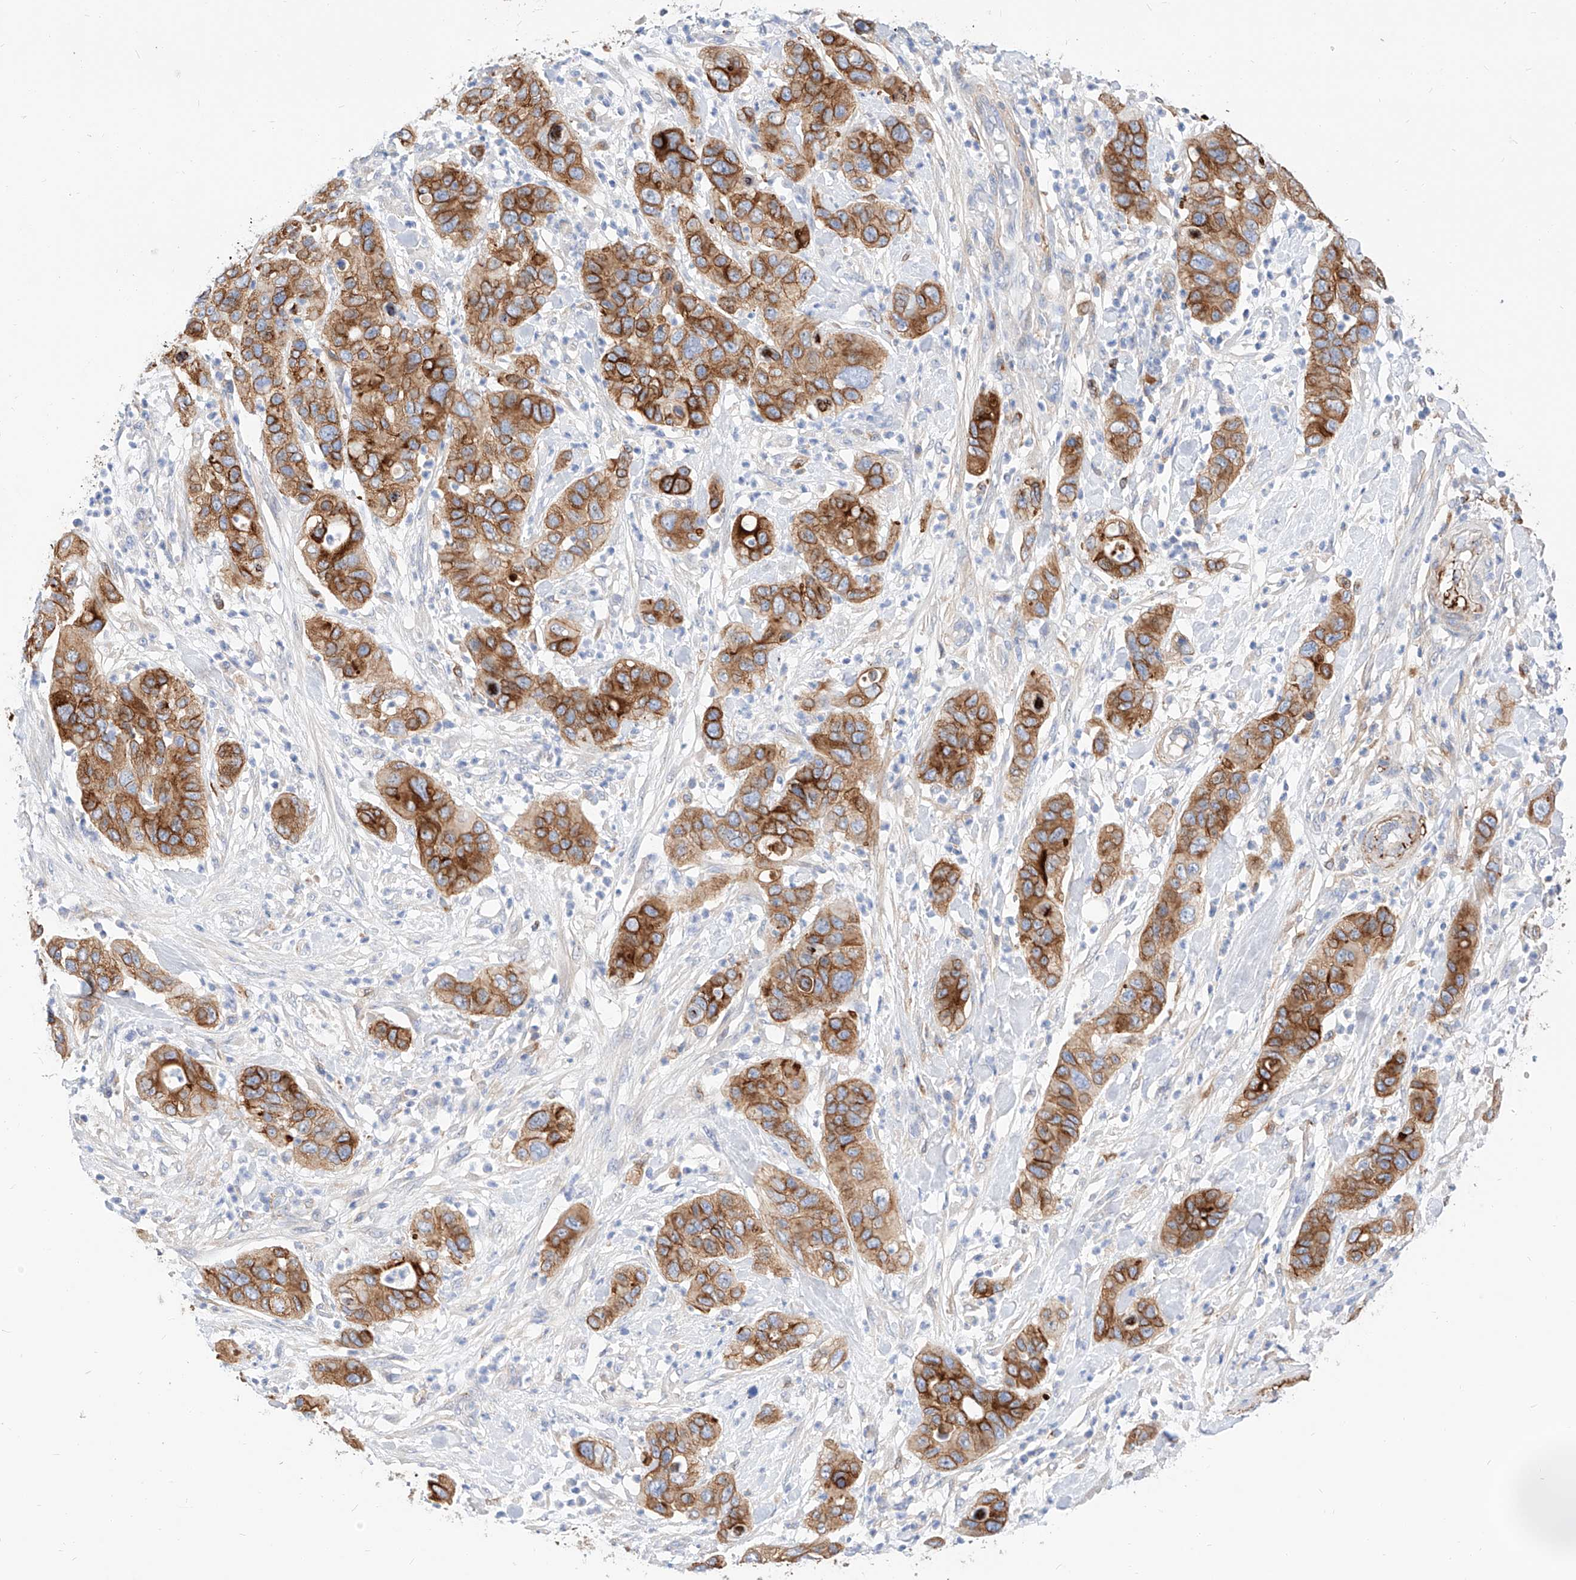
{"staining": {"intensity": "strong", "quantity": ">75%", "location": "cytoplasmic/membranous"}, "tissue": "pancreatic cancer", "cell_type": "Tumor cells", "image_type": "cancer", "snomed": [{"axis": "morphology", "description": "Adenocarcinoma, NOS"}, {"axis": "topography", "description": "Pancreas"}], "caption": "IHC of pancreatic adenocarcinoma reveals high levels of strong cytoplasmic/membranous expression in approximately >75% of tumor cells. (Stains: DAB (3,3'-diaminobenzidine) in brown, nuclei in blue, Microscopy: brightfield microscopy at high magnification).", "gene": "MAP7", "patient": {"sex": "female", "age": 71}}